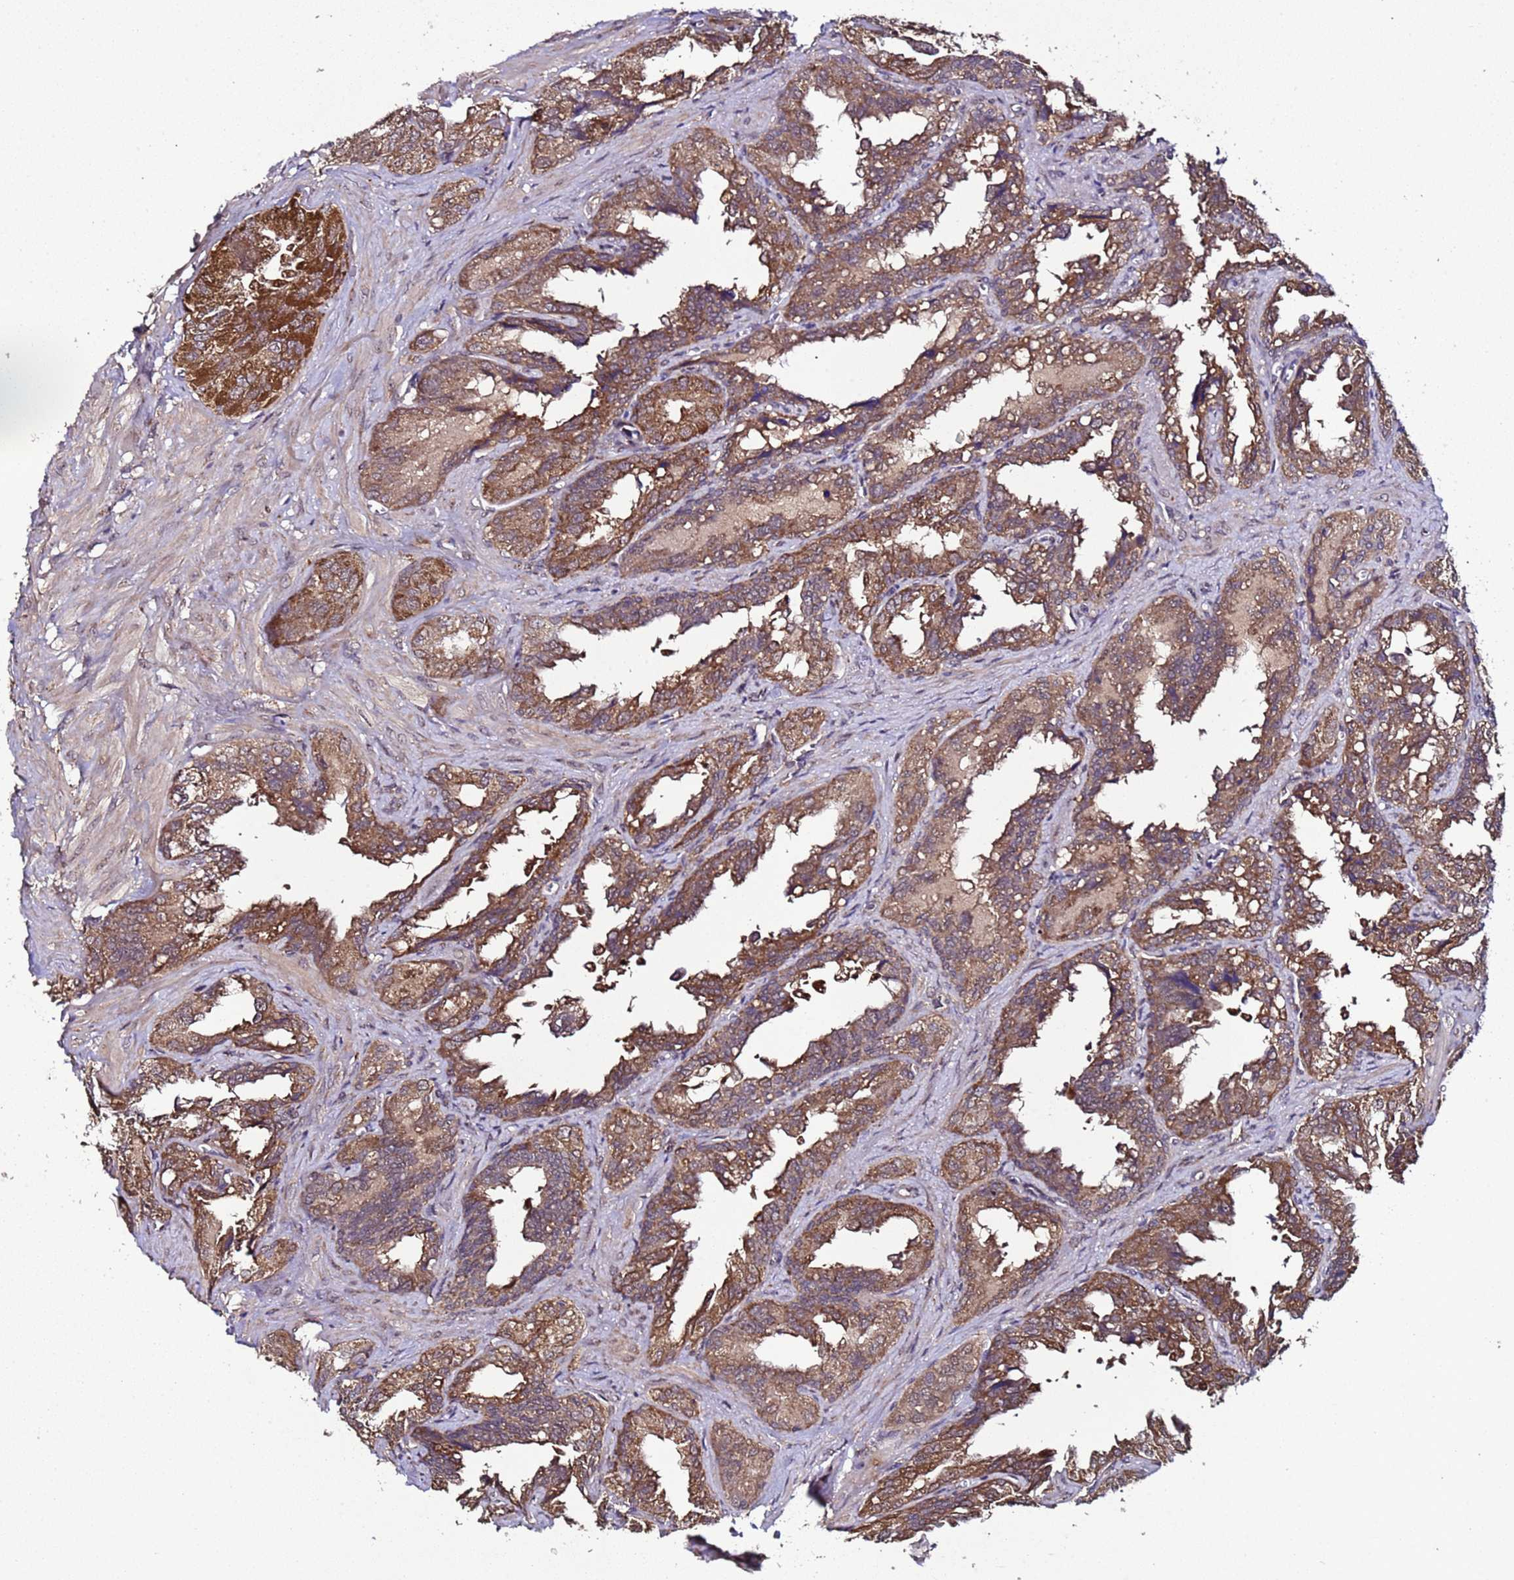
{"staining": {"intensity": "moderate", "quantity": ">75%", "location": "cytoplasmic/membranous"}, "tissue": "seminal vesicle", "cell_type": "Glandular cells", "image_type": "normal", "snomed": [{"axis": "morphology", "description": "Normal tissue, NOS"}, {"axis": "topography", "description": "Seminal veicle"}], "caption": "A brown stain highlights moderate cytoplasmic/membranous staining of a protein in glandular cells of benign seminal vesicle. (DAB (3,3'-diaminobenzidine) = brown stain, brightfield microscopy at high magnification).", "gene": "HSPBAP1", "patient": {"sex": "male", "age": 67}}